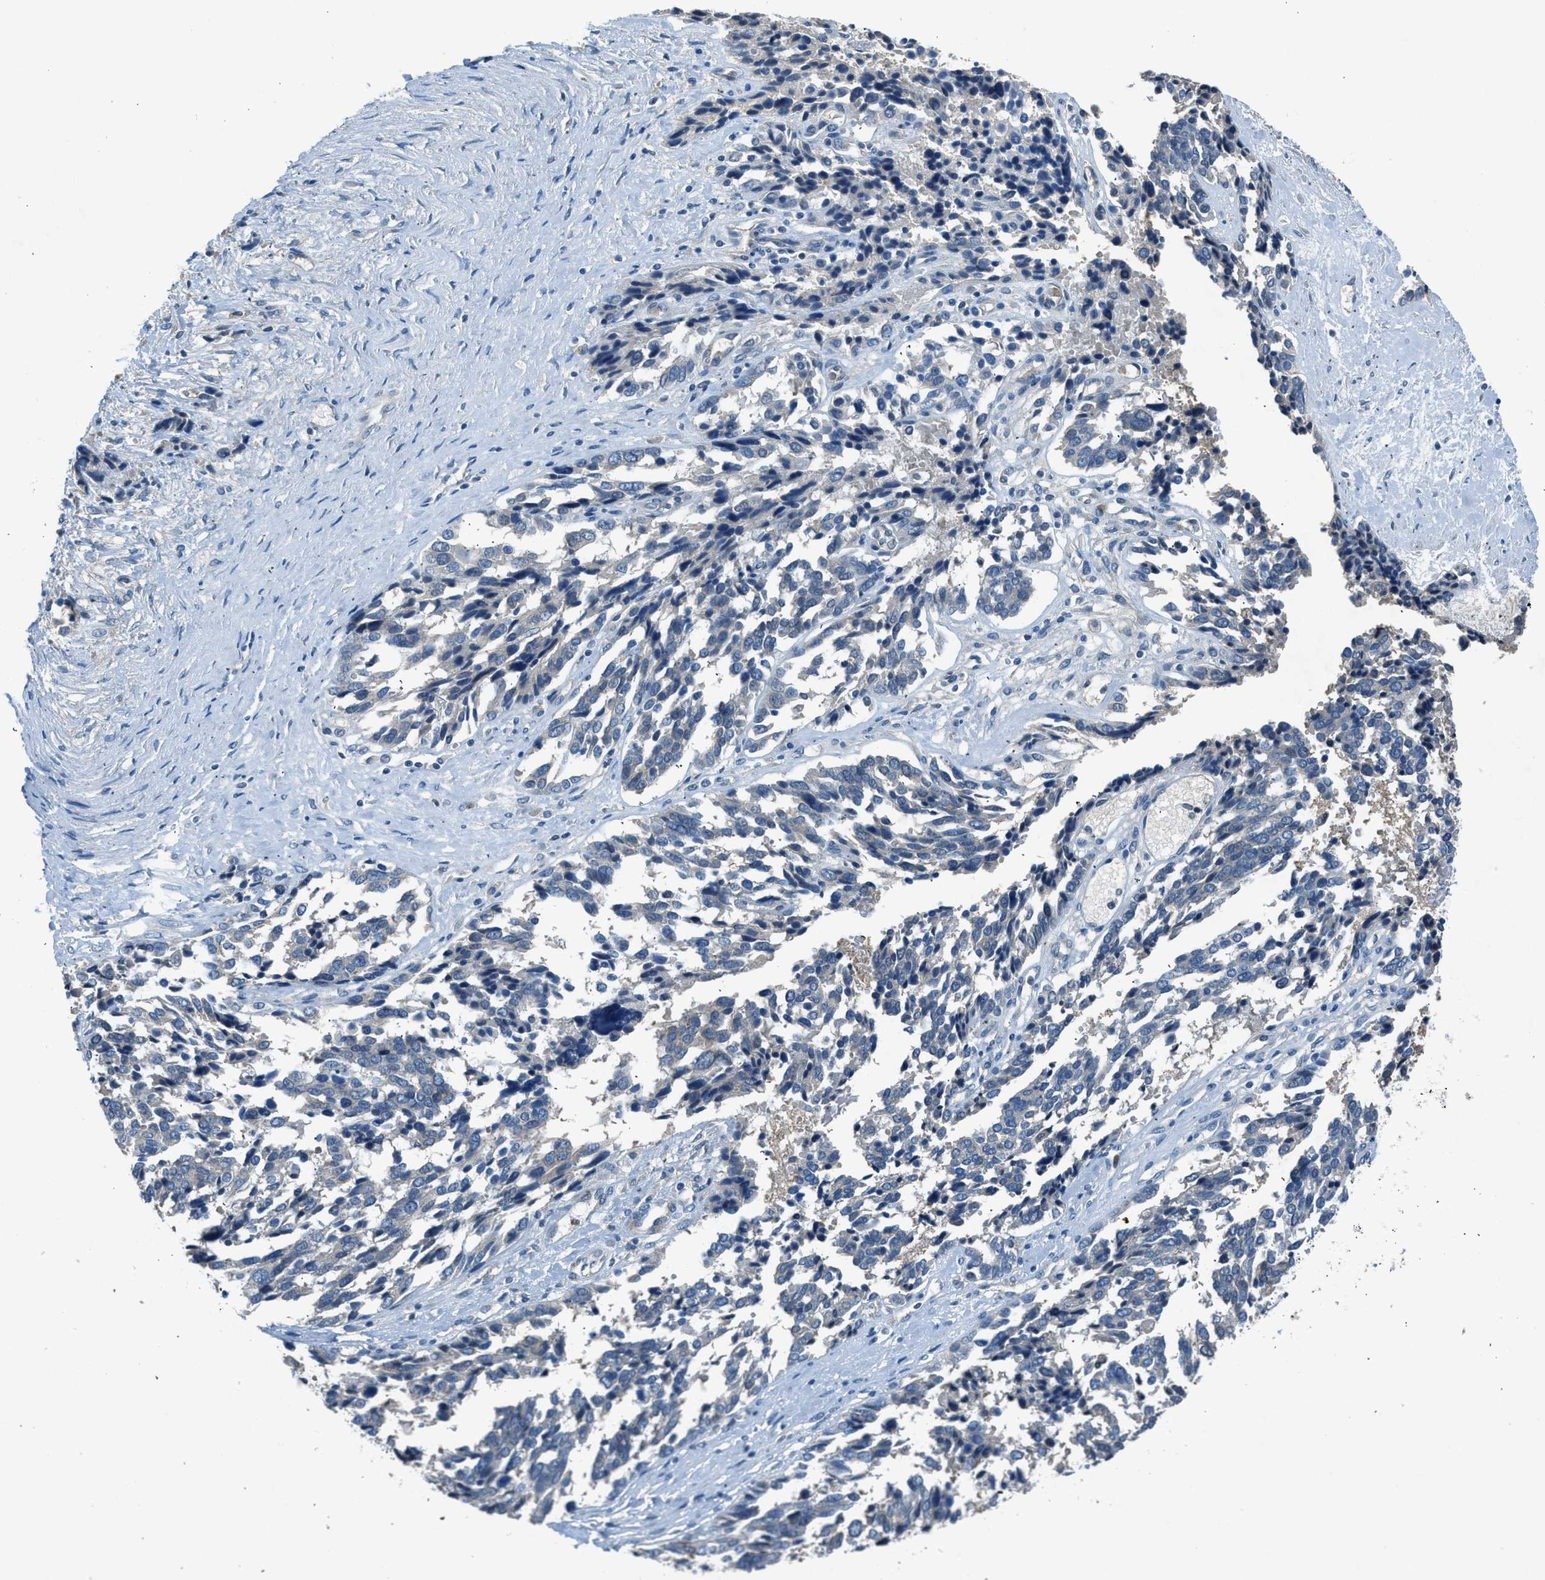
{"staining": {"intensity": "negative", "quantity": "none", "location": "none"}, "tissue": "ovarian cancer", "cell_type": "Tumor cells", "image_type": "cancer", "snomed": [{"axis": "morphology", "description": "Cystadenocarcinoma, serous, NOS"}, {"axis": "topography", "description": "Ovary"}], "caption": "Immunohistochemical staining of serous cystadenocarcinoma (ovarian) reveals no significant staining in tumor cells.", "gene": "BMP1", "patient": {"sex": "female", "age": 44}}